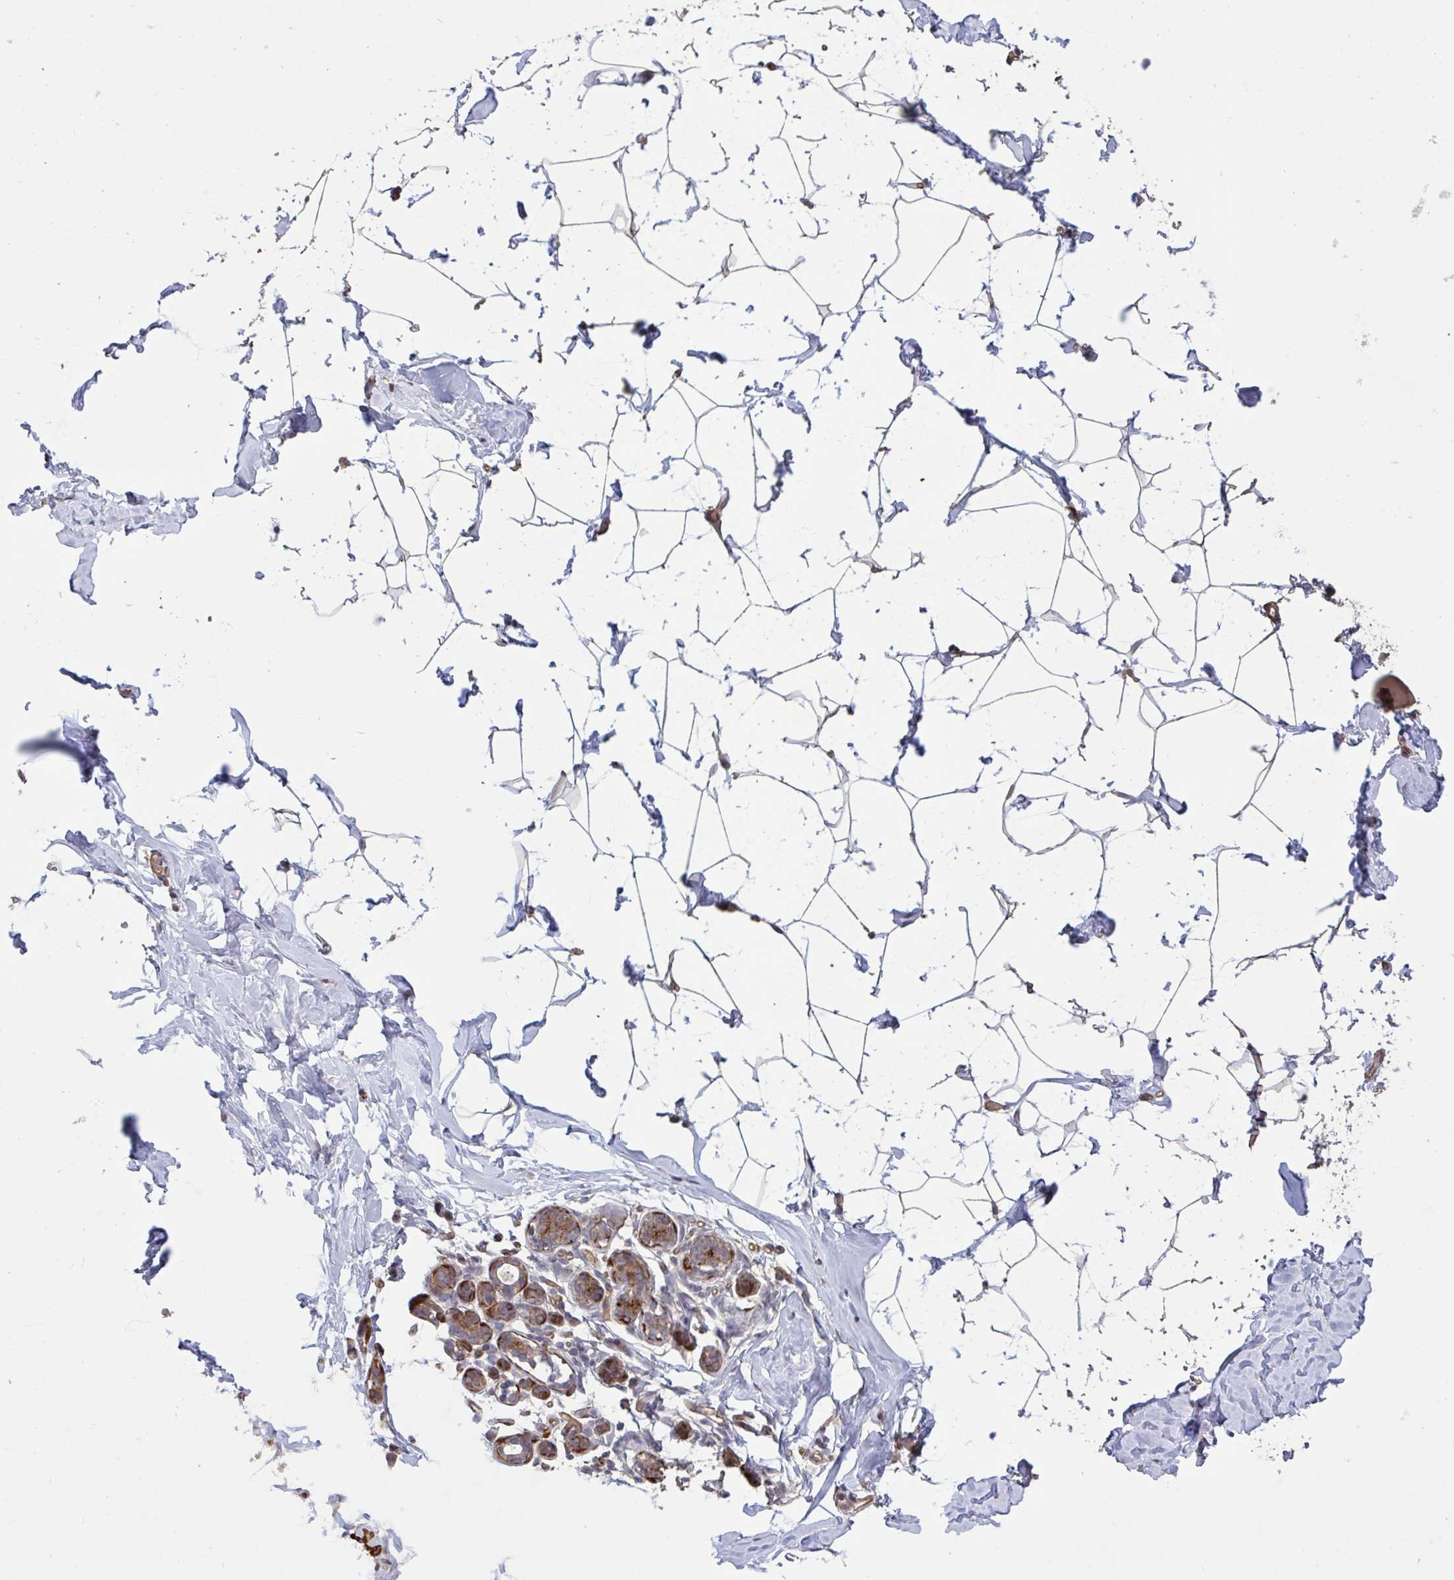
{"staining": {"intensity": "negative", "quantity": "none", "location": "none"}, "tissue": "breast", "cell_type": "Adipocytes", "image_type": "normal", "snomed": [{"axis": "morphology", "description": "Normal tissue, NOS"}, {"axis": "topography", "description": "Breast"}], "caption": "The histopathology image reveals no staining of adipocytes in benign breast. The staining was performed using DAB to visualize the protein expression in brown, while the nuclei were stained in blue with hematoxylin (Magnification: 20x).", "gene": "IPO5", "patient": {"sex": "female", "age": 32}}